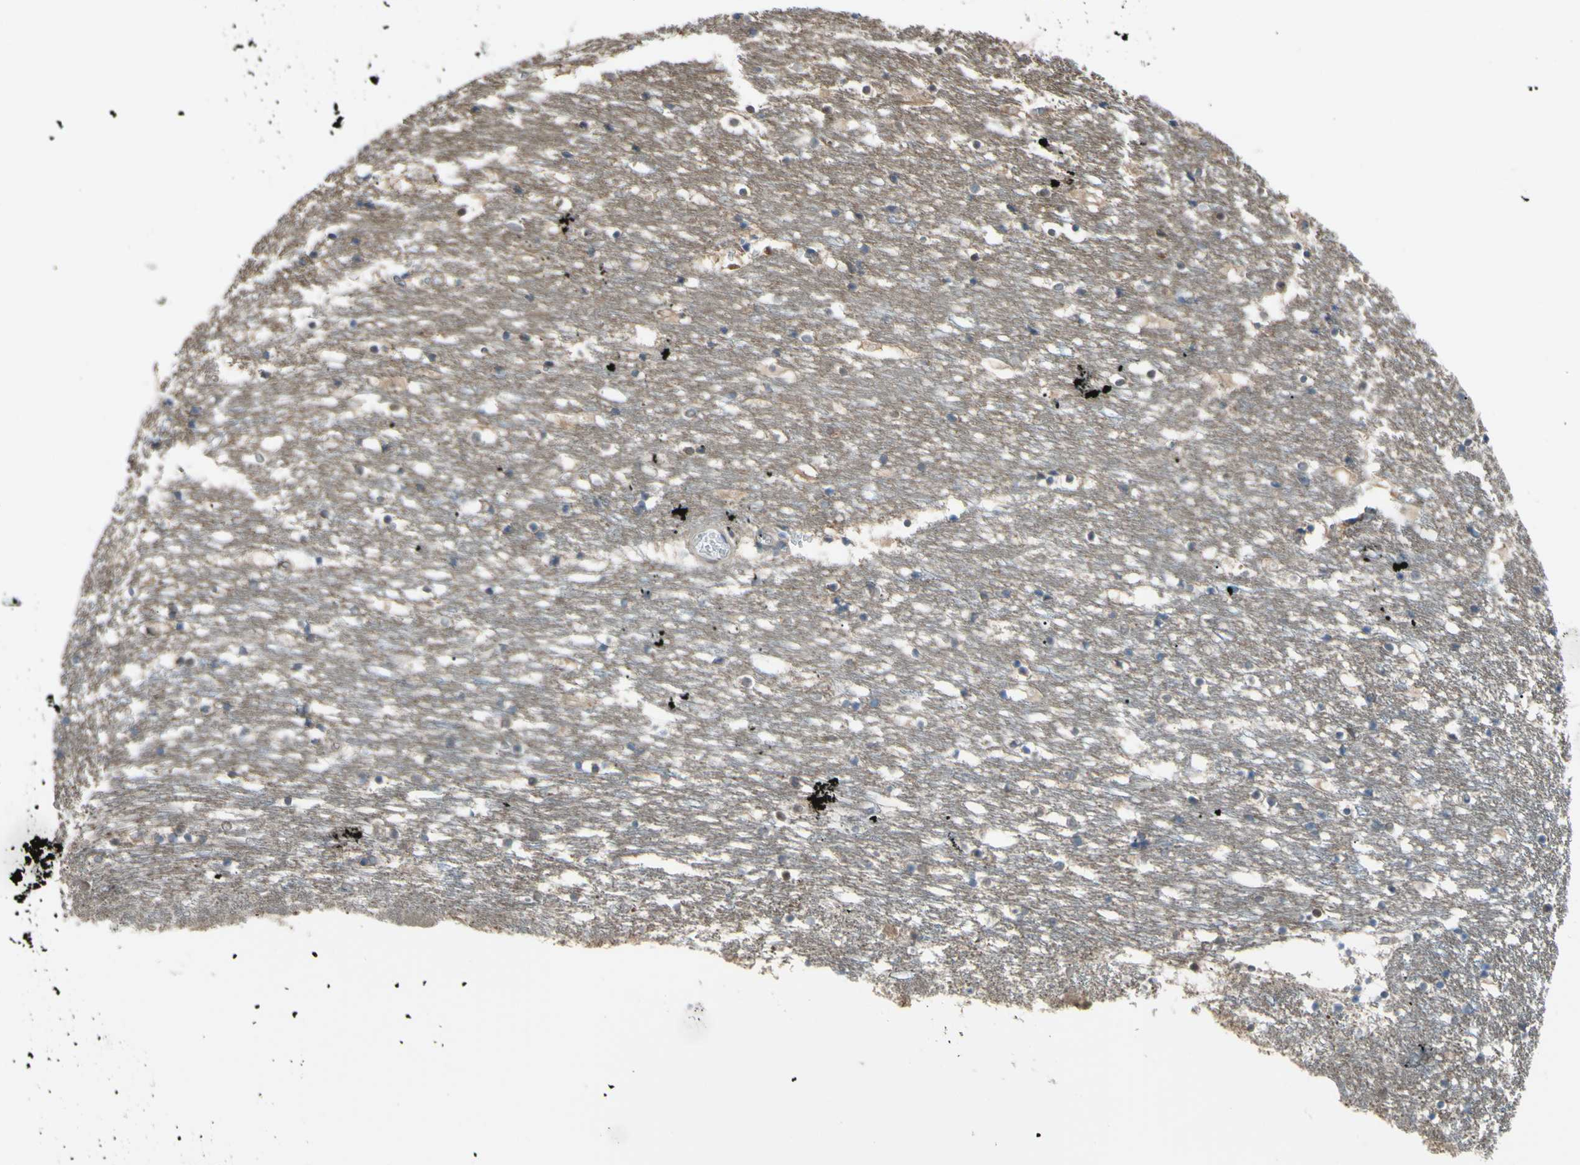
{"staining": {"intensity": "weak", "quantity": "25%-75%", "location": "cytoplasmic/membranous,nuclear"}, "tissue": "caudate", "cell_type": "Glial cells", "image_type": "normal", "snomed": [{"axis": "morphology", "description": "Normal tissue, NOS"}, {"axis": "topography", "description": "Lateral ventricle wall"}], "caption": "Weak cytoplasmic/membranous,nuclear staining is seen in approximately 25%-75% of glial cells in benign caudate. The protein is shown in brown color, while the nuclei are stained blue.", "gene": "YWHAQ", "patient": {"sex": "male", "age": 45}}